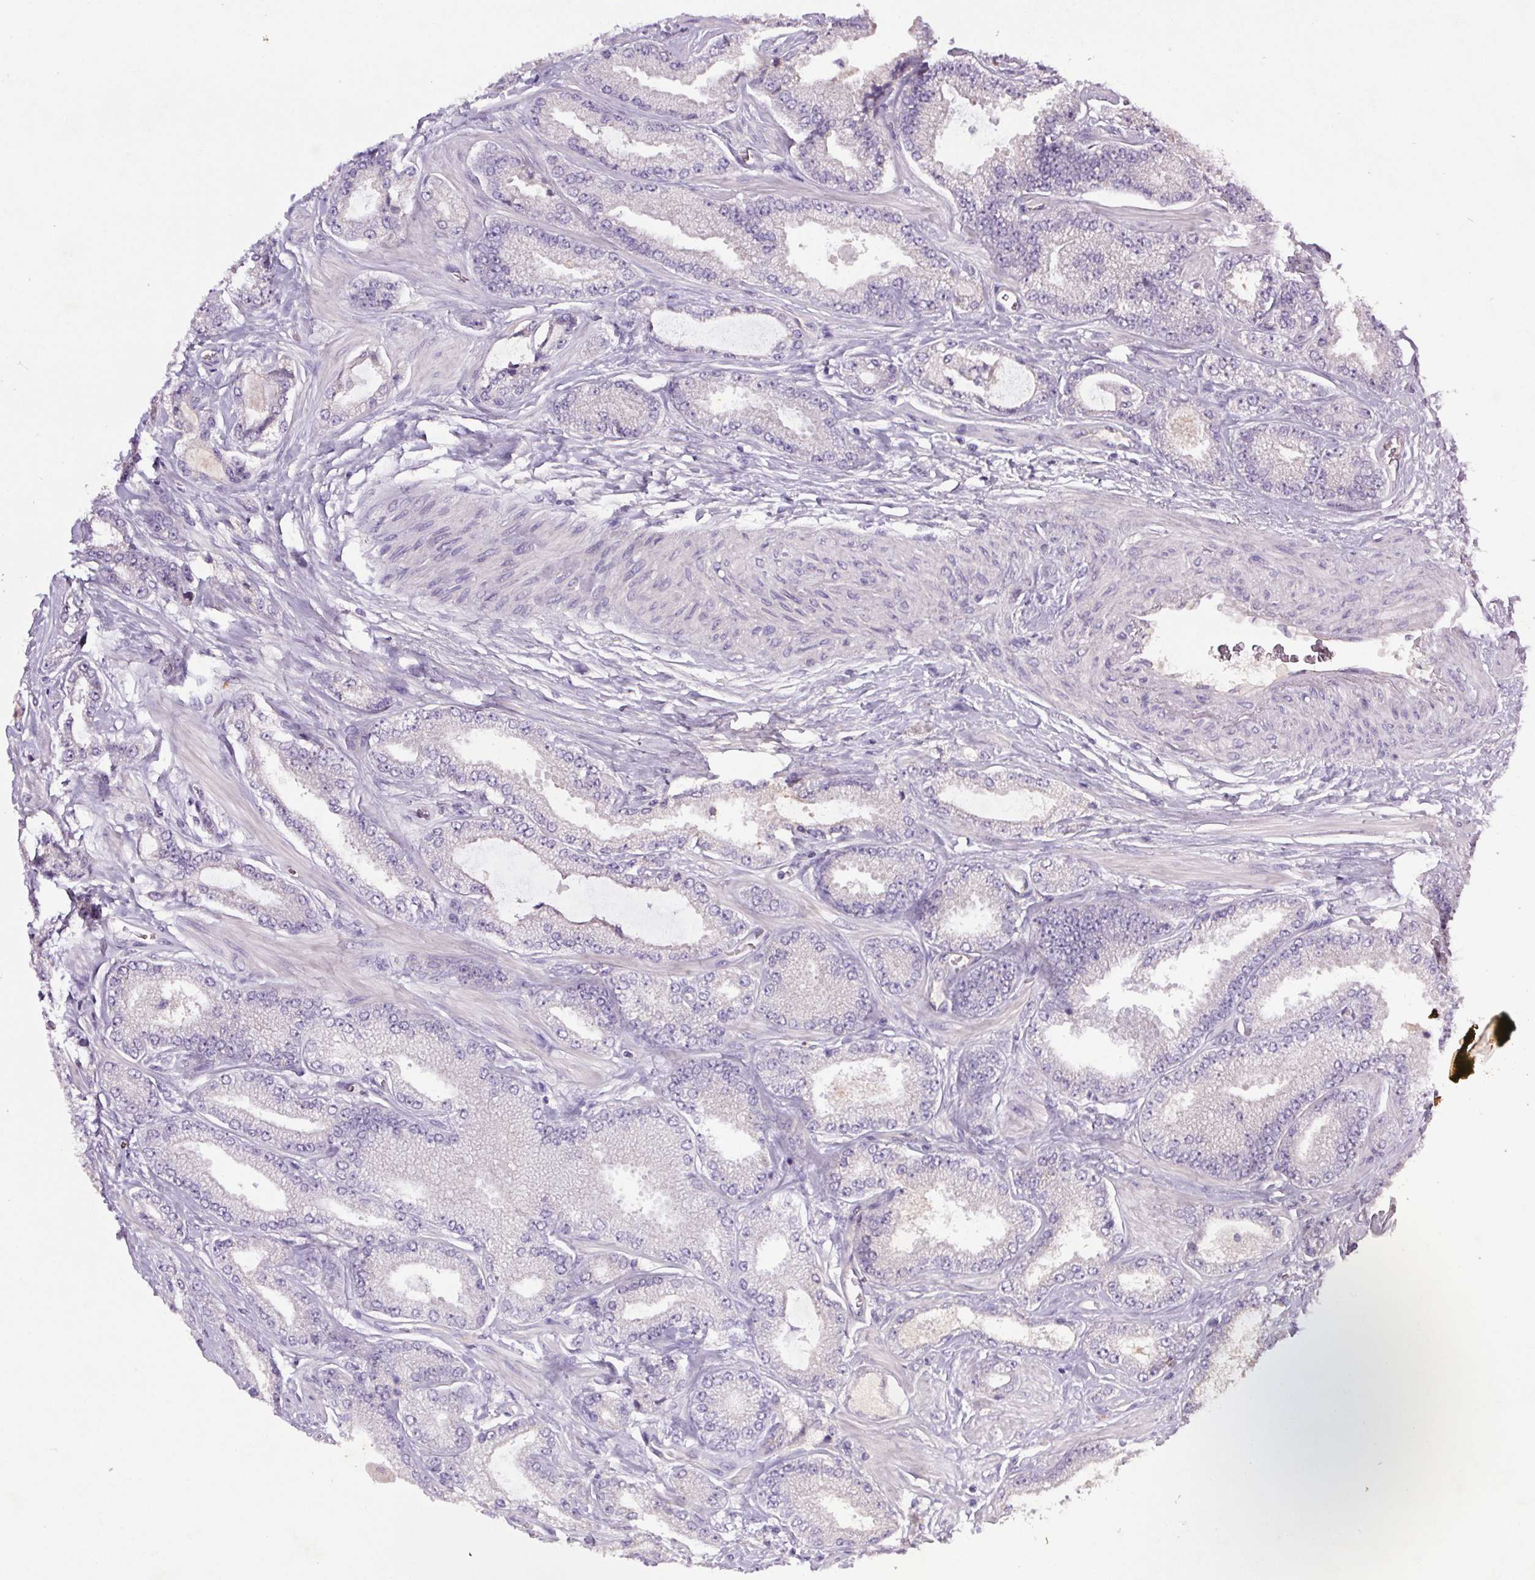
{"staining": {"intensity": "negative", "quantity": "none", "location": "none"}, "tissue": "prostate cancer", "cell_type": "Tumor cells", "image_type": "cancer", "snomed": [{"axis": "morphology", "description": "Adenocarcinoma, Low grade"}, {"axis": "topography", "description": "Prostate"}], "caption": "High power microscopy image of an immunohistochemistry (IHC) image of prostate cancer (adenocarcinoma (low-grade)), revealing no significant expression in tumor cells.", "gene": "APOC4", "patient": {"sex": "male", "age": 55}}